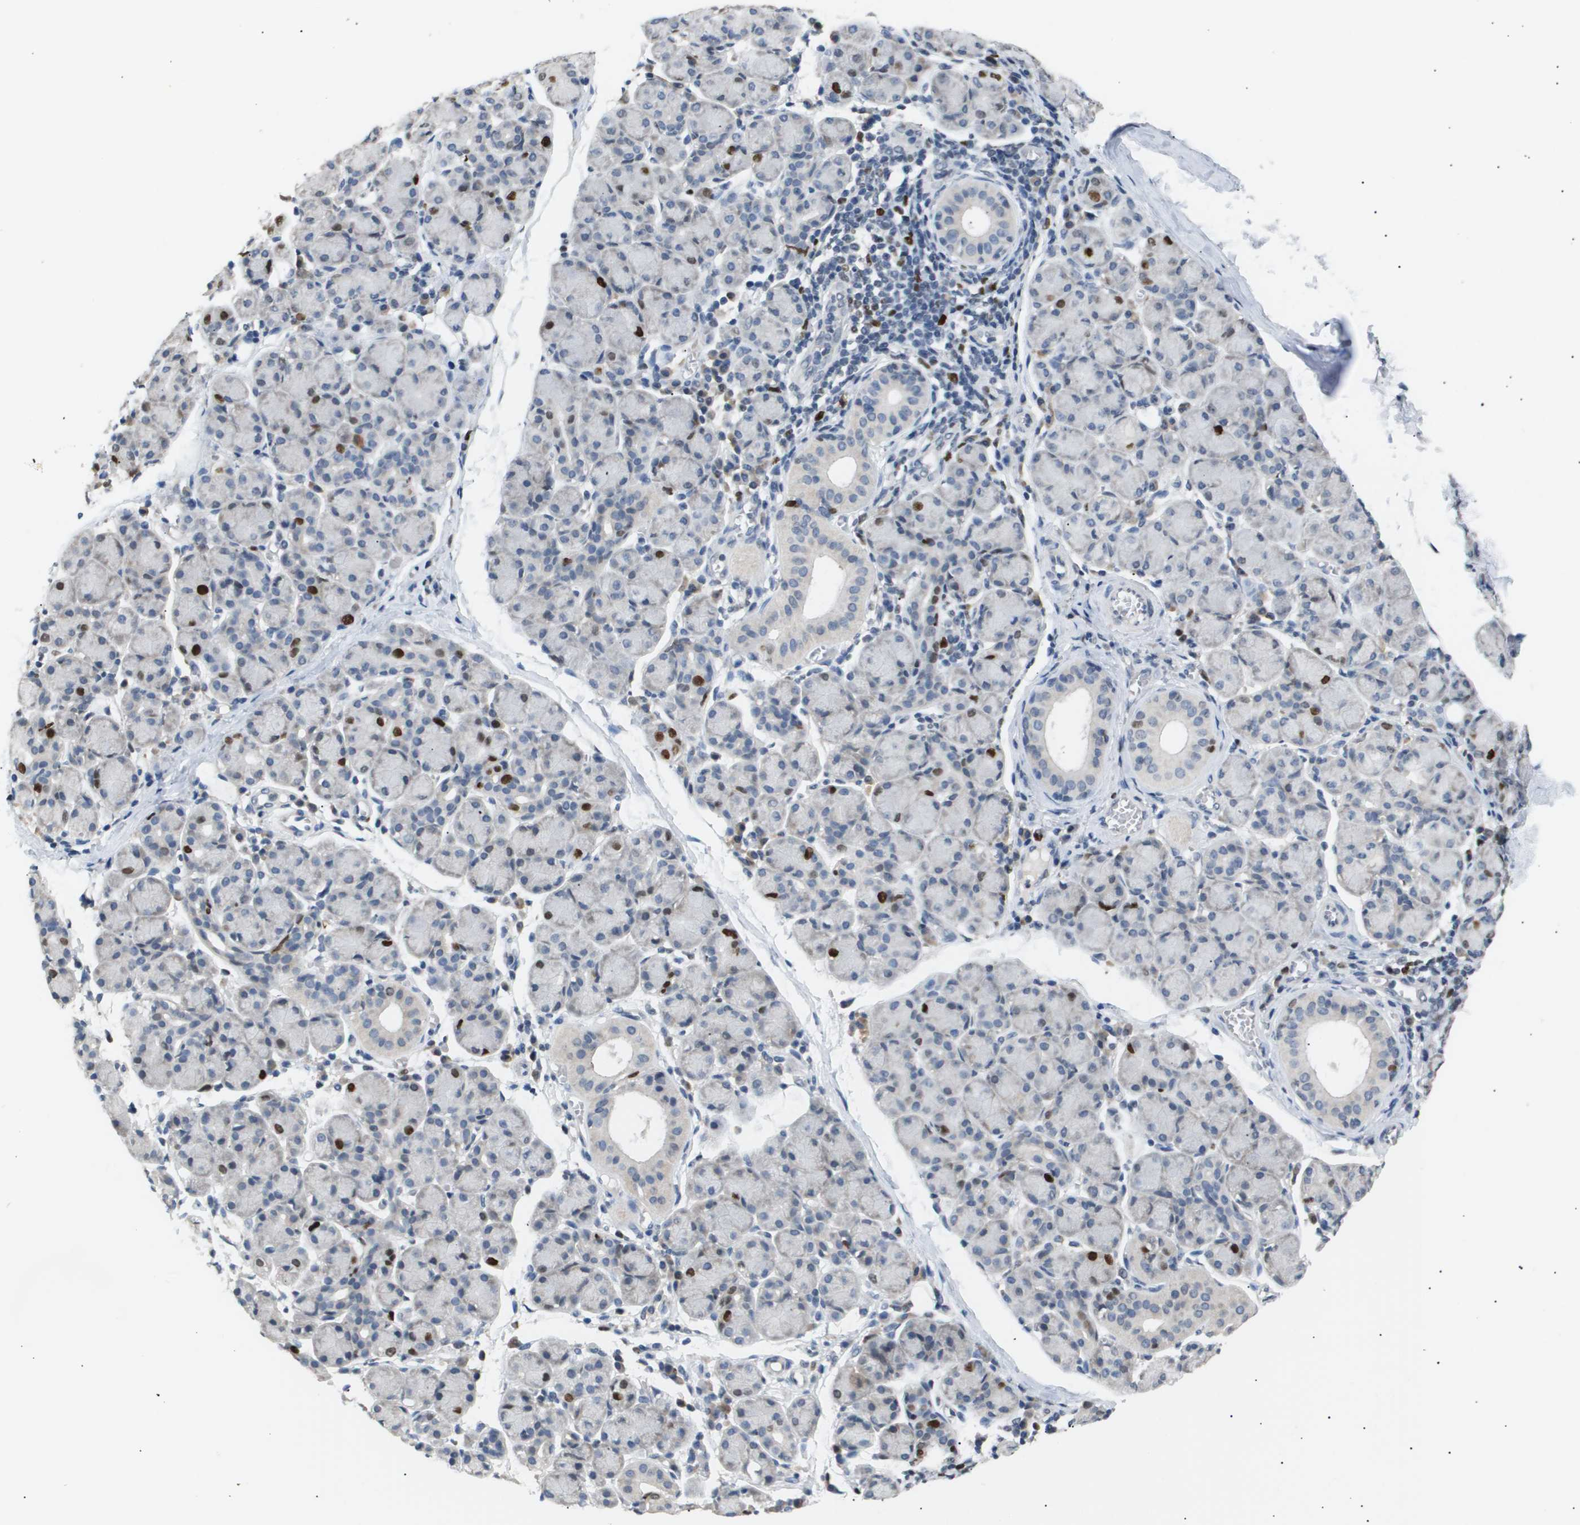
{"staining": {"intensity": "strong", "quantity": "<25%", "location": "nuclear"}, "tissue": "salivary gland", "cell_type": "Glandular cells", "image_type": "normal", "snomed": [{"axis": "morphology", "description": "Normal tissue, NOS"}, {"axis": "morphology", "description": "Inflammation, NOS"}, {"axis": "topography", "description": "Lymph node"}, {"axis": "topography", "description": "Salivary gland"}], "caption": "Protein staining of unremarkable salivary gland reveals strong nuclear positivity in approximately <25% of glandular cells. (DAB (3,3'-diaminobenzidine) IHC with brightfield microscopy, high magnification).", "gene": "ANAPC2", "patient": {"sex": "male", "age": 3}}